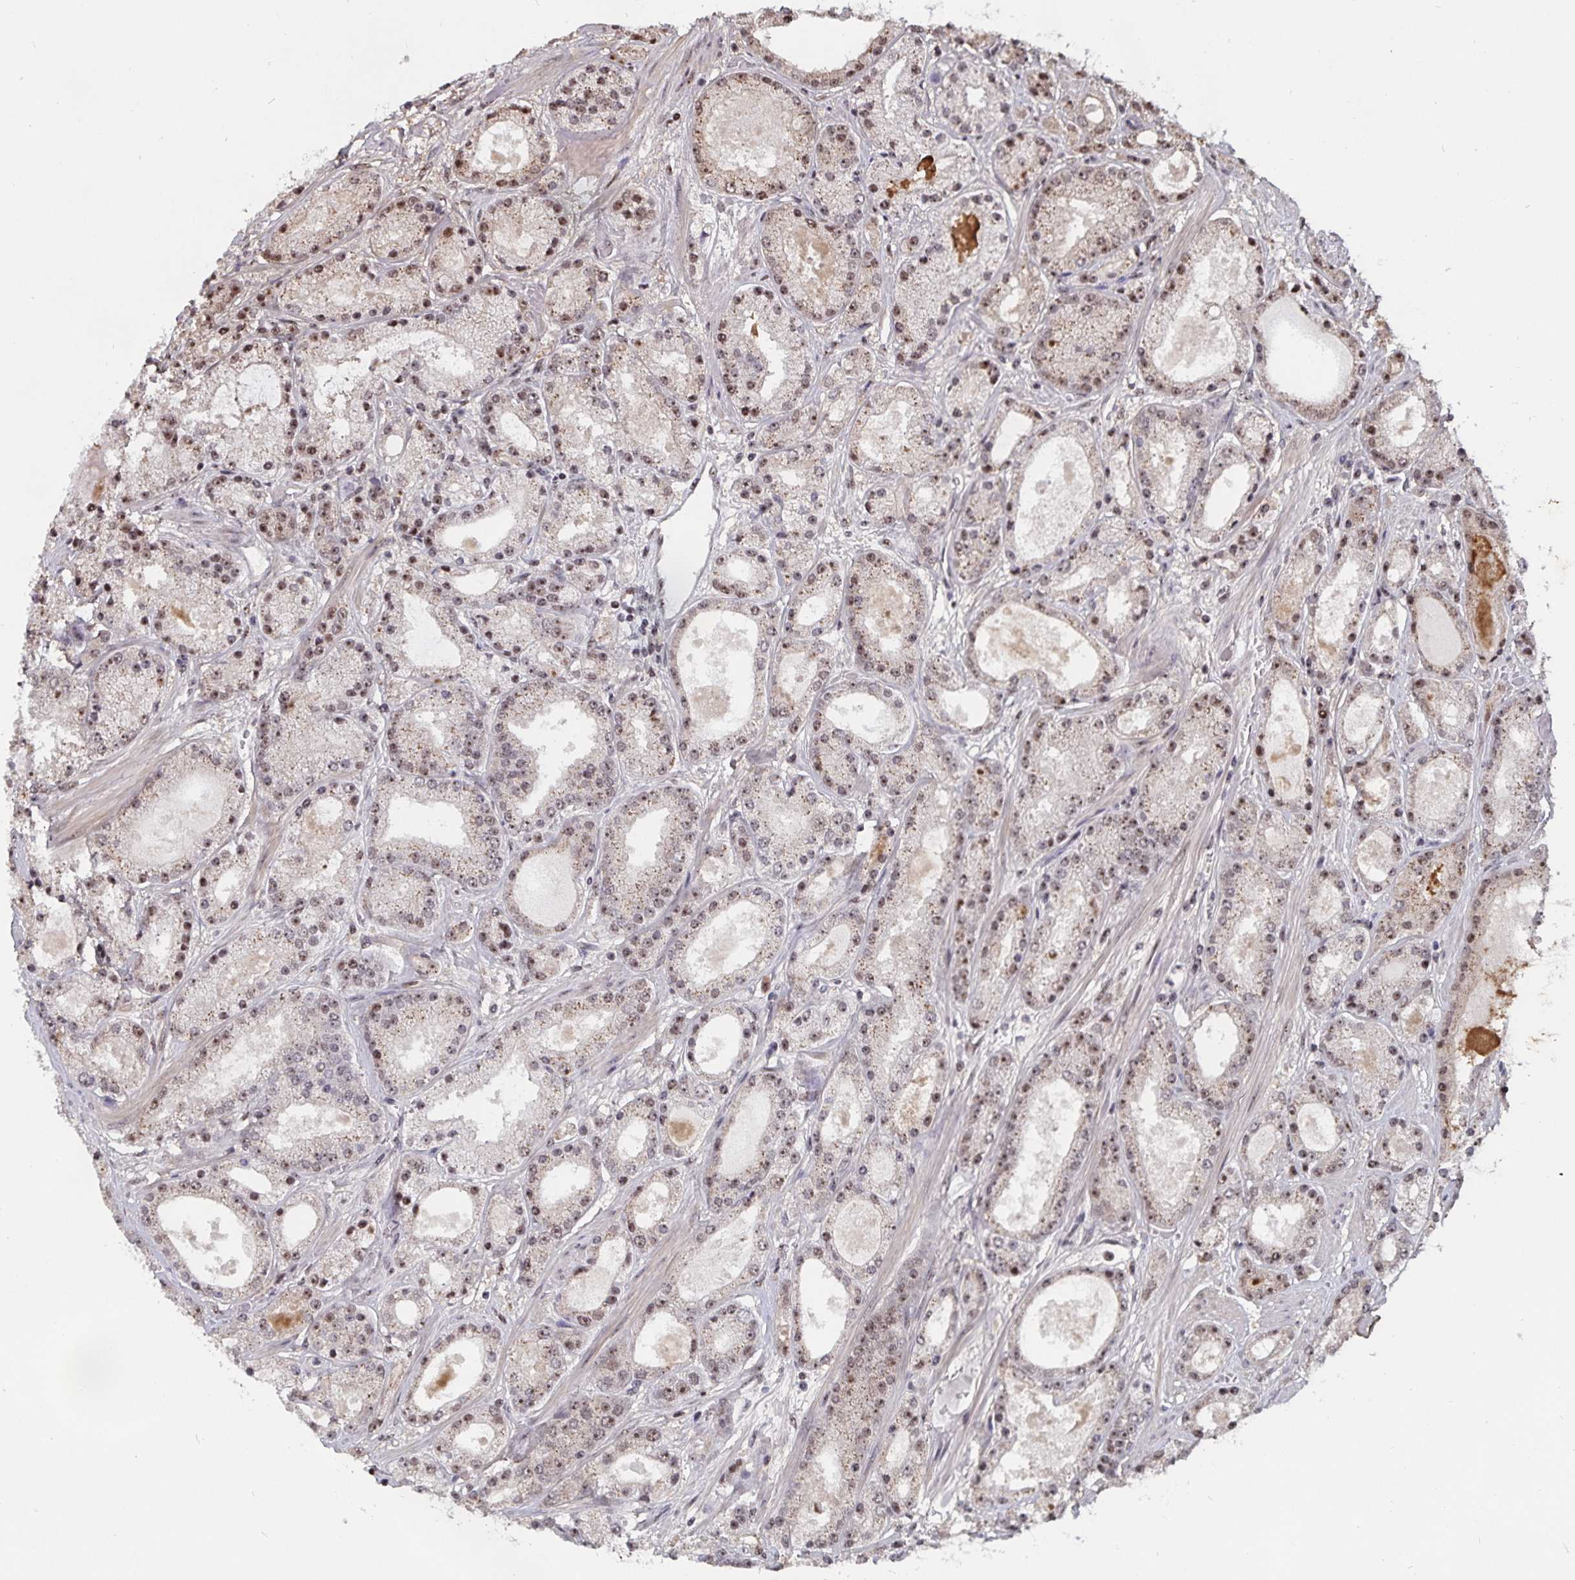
{"staining": {"intensity": "moderate", "quantity": ">75%", "location": "nuclear"}, "tissue": "prostate cancer", "cell_type": "Tumor cells", "image_type": "cancer", "snomed": [{"axis": "morphology", "description": "Adenocarcinoma, High grade"}, {"axis": "topography", "description": "Prostate"}], "caption": "Protein staining of prostate cancer tissue exhibits moderate nuclear expression in approximately >75% of tumor cells.", "gene": "LAS1L", "patient": {"sex": "male", "age": 67}}